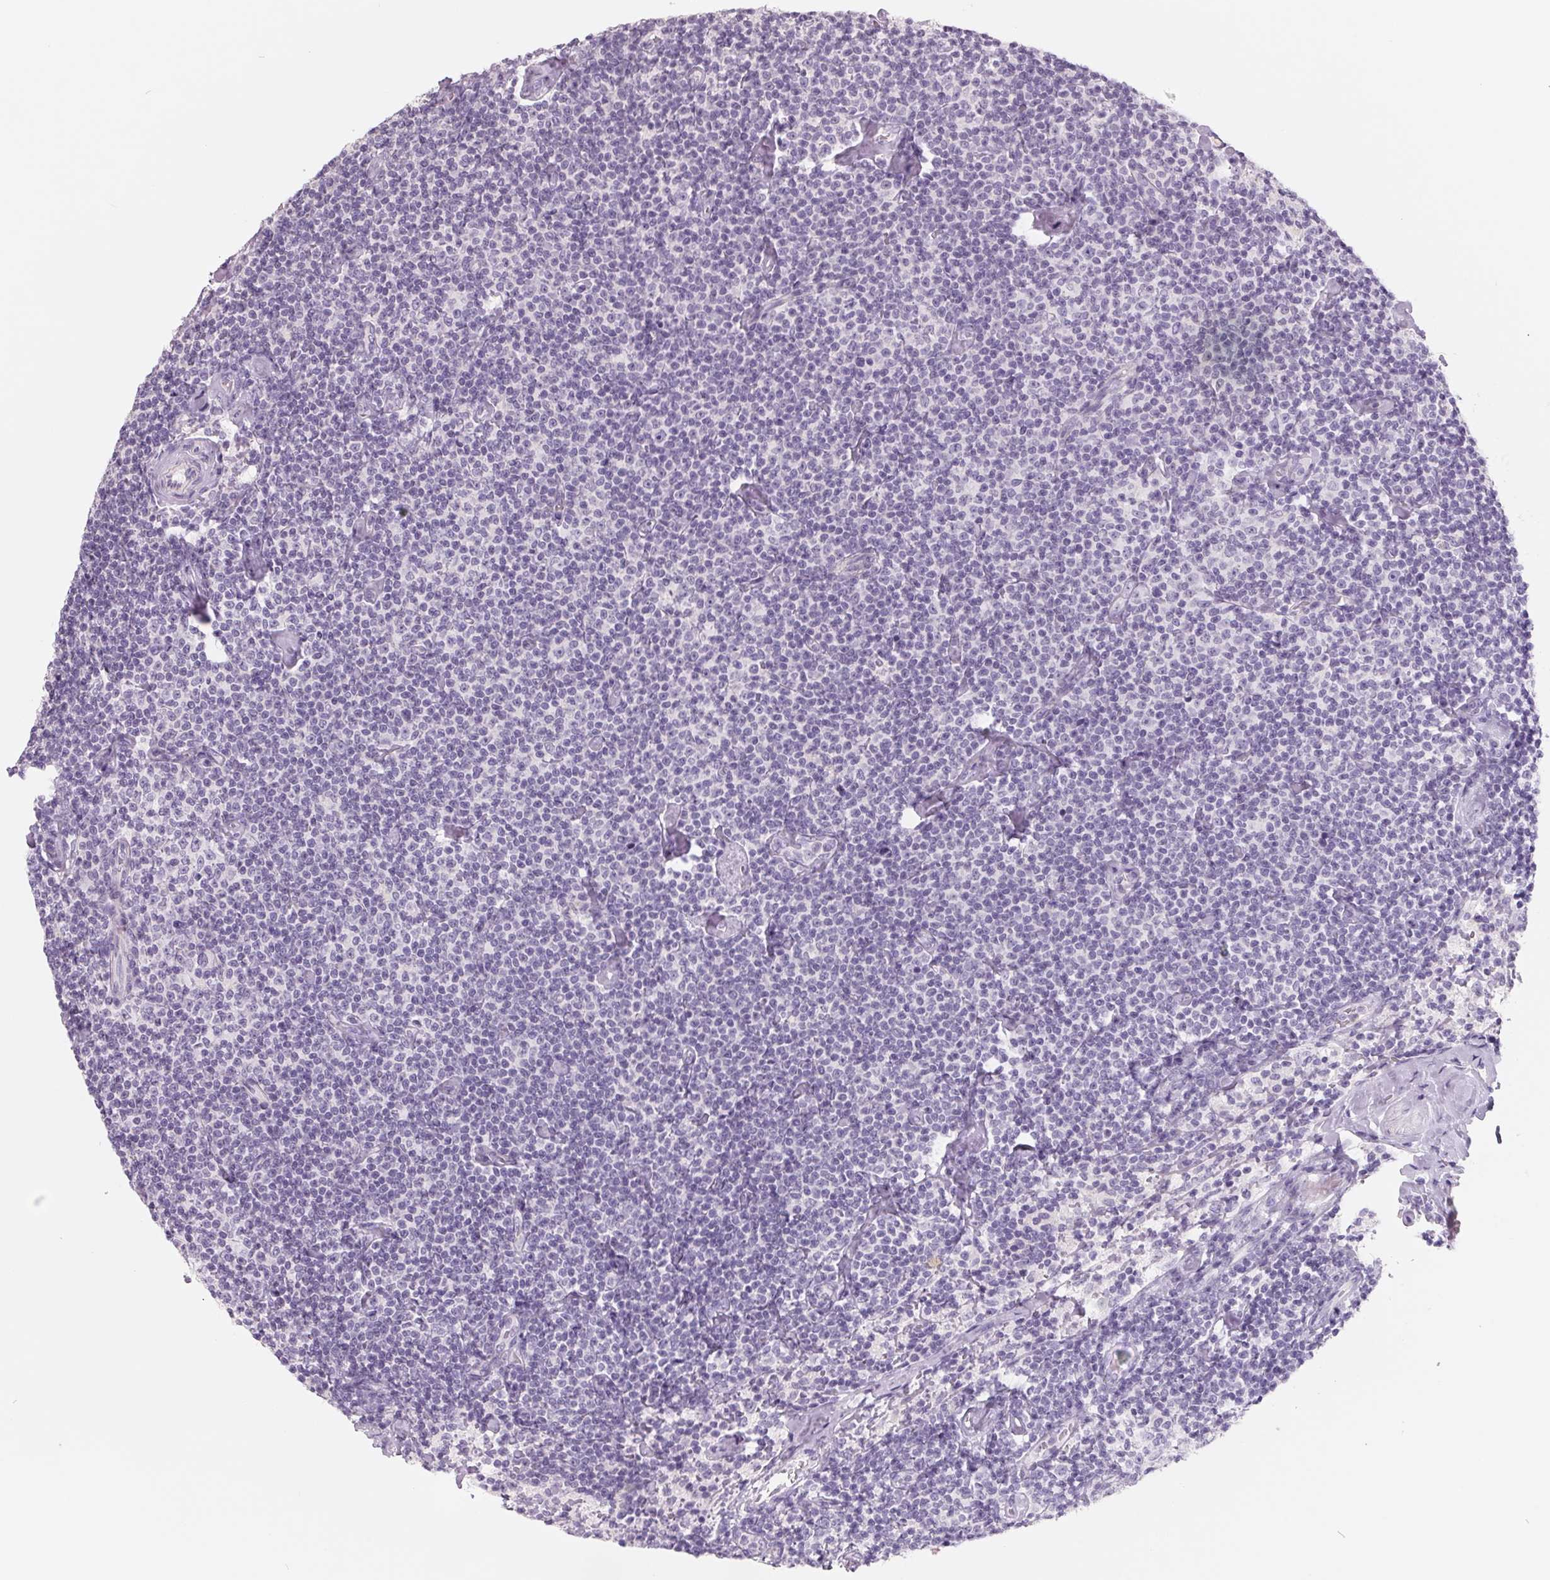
{"staining": {"intensity": "negative", "quantity": "none", "location": "none"}, "tissue": "lymphoma", "cell_type": "Tumor cells", "image_type": "cancer", "snomed": [{"axis": "morphology", "description": "Malignant lymphoma, non-Hodgkin's type, Low grade"}, {"axis": "topography", "description": "Lymph node"}], "caption": "High magnification brightfield microscopy of lymphoma stained with DAB (brown) and counterstained with hematoxylin (blue): tumor cells show no significant staining.", "gene": "FTCD", "patient": {"sex": "male", "age": 81}}